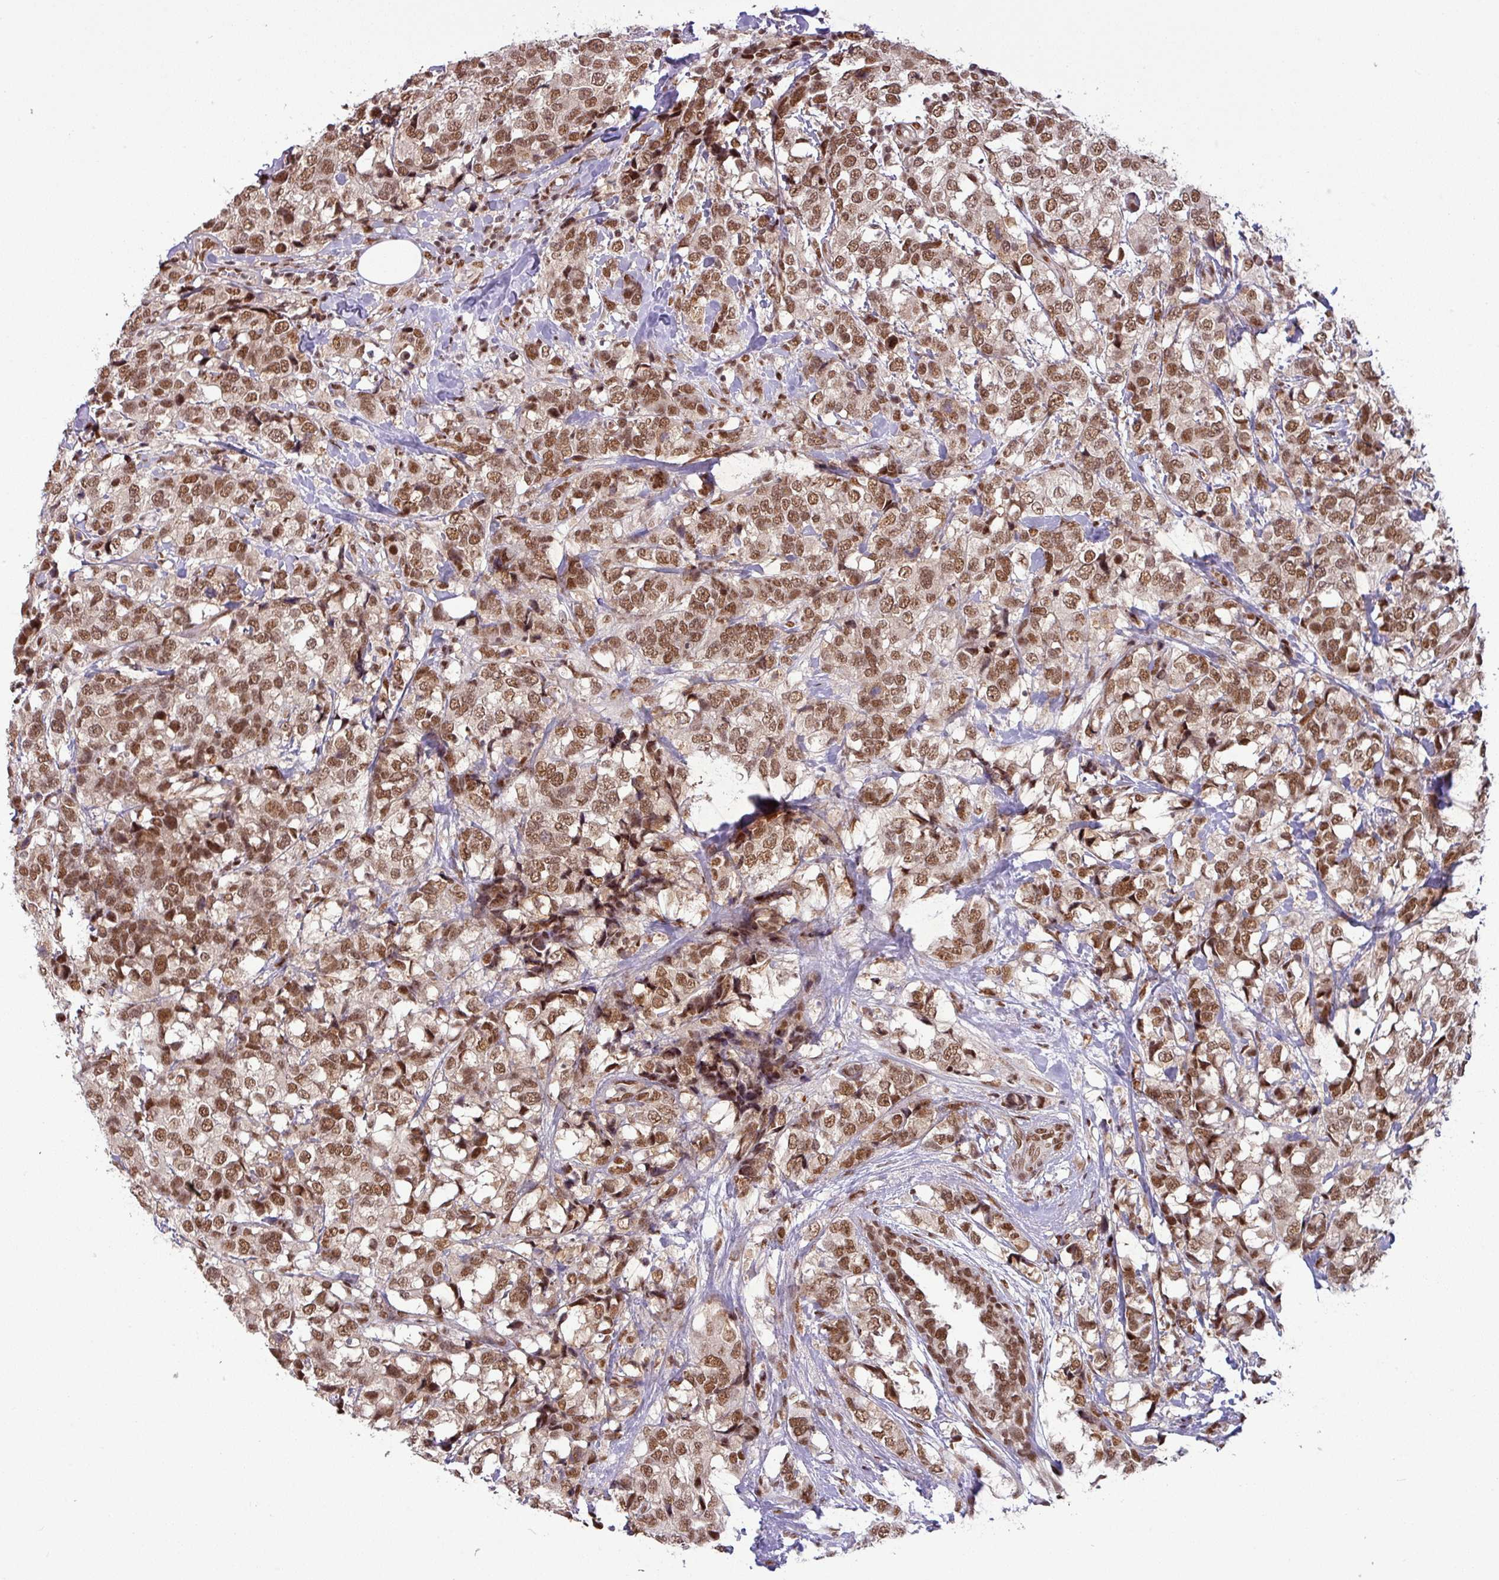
{"staining": {"intensity": "moderate", "quantity": ">75%", "location": "nuclear"}, "tissue": "breast cancer", "cell_type": "Tumor cells", "image_type": "cancer", "snomed": [{"axis": "morphology", "description": "Lobular carcinoma"}, {"axis": "topography", "description": "Breast"}], "caption": "Moderate nuclear protein positivity is appreciated in approximately >75% of tumor cells in breast lobular carcinoma.", "gene": "SRSF2", "patient": {"sex": "female", "age": 59}}